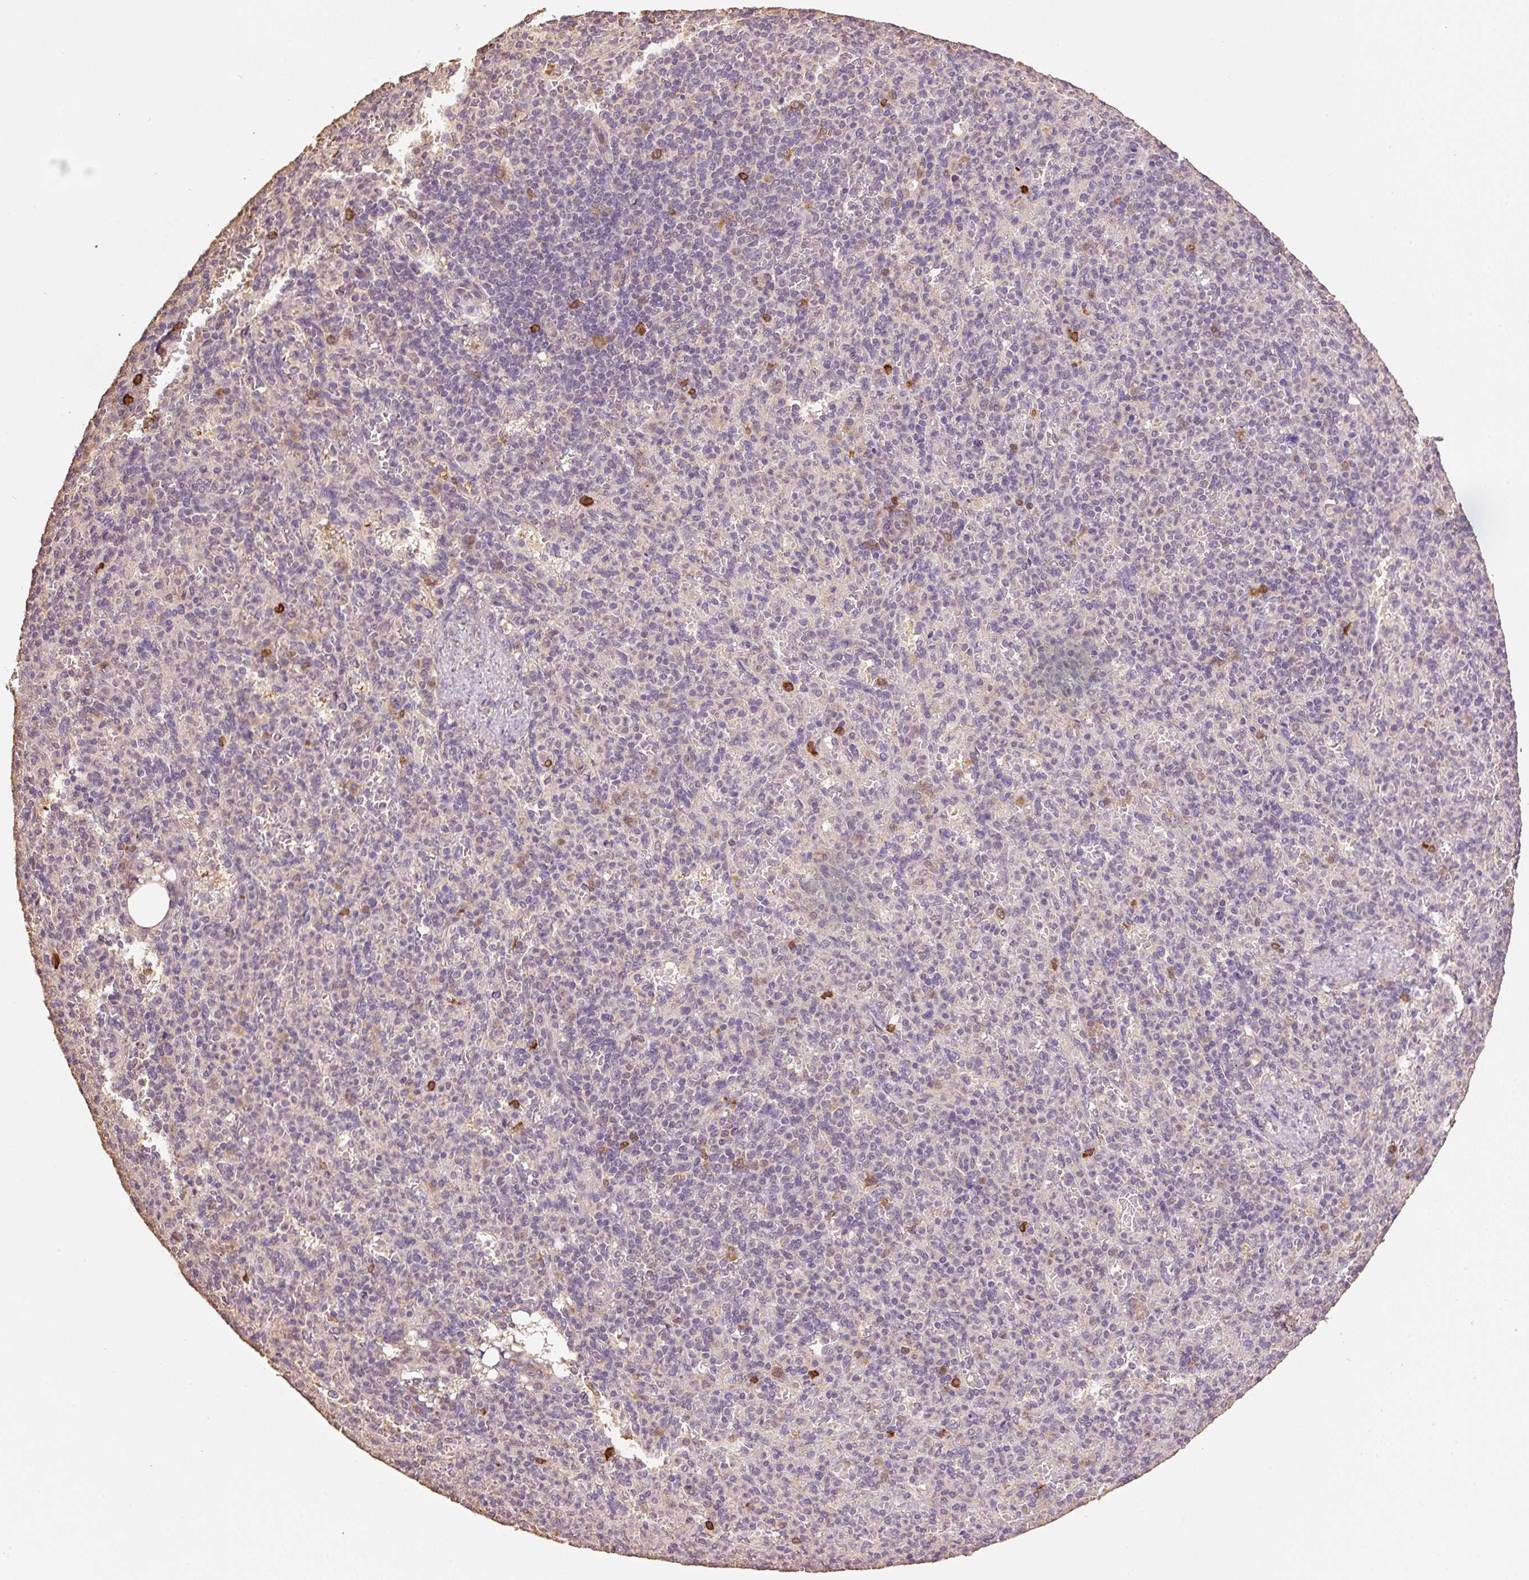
{"staining": {"intensity": "weak", "quantity": "<25%", "location": "cytoplasmic/membranous"}, "tissue": "spleen", "cell_type": "Cells in red pulp", "image_type": "normal", "snomed": [{"axis": "morphology", "description": "Normal tissue, NOS"}, {"axis": "topography", "description": "Spleen"}], "caption": "Spleen stained for a protein using immunohistochemistry exhibits no staining cells in red pulp.", "gene": "HERC2", "patient": {"sex": "female", "age": 74}}